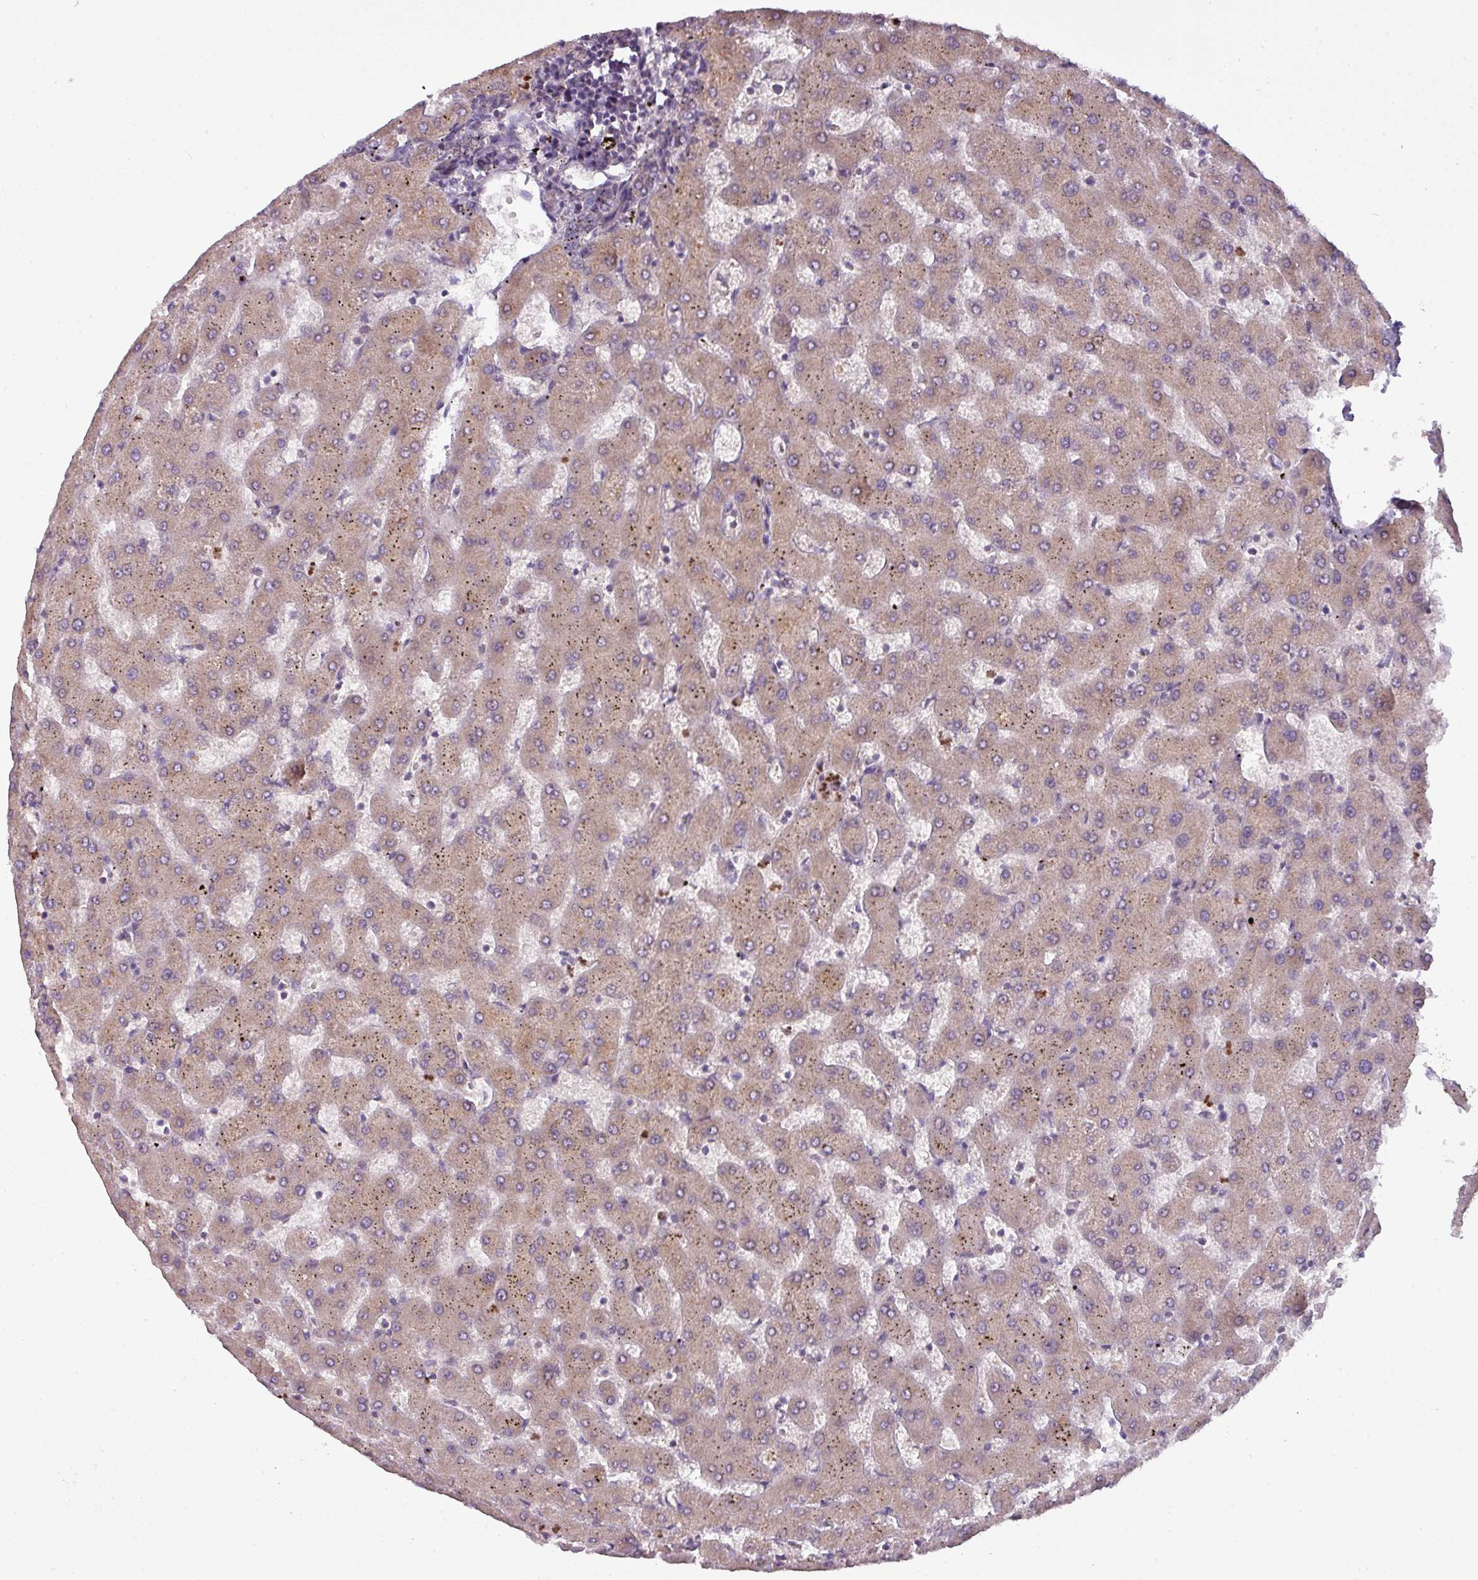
{"staining": {"intensity": "negative", "quantity": "none", "location": "none"}, "tissue": "liver", "cell_type": "Cholangiocytes", "image_type": "normal", "snomed": [{"axis": "morphology", "description": "Normal tissue, NOS"}, {"axis": "topography", "description": "Liver"}], "caption": "There is no significant positivity in cholangiocytes of liver. (Brightfield microscopy of DAB (3,3'-diaminobenzidine) immunohistochemistry at high magnification).", "gene": "PAPLN", "patient": {"sex": "female", "age": 63}}